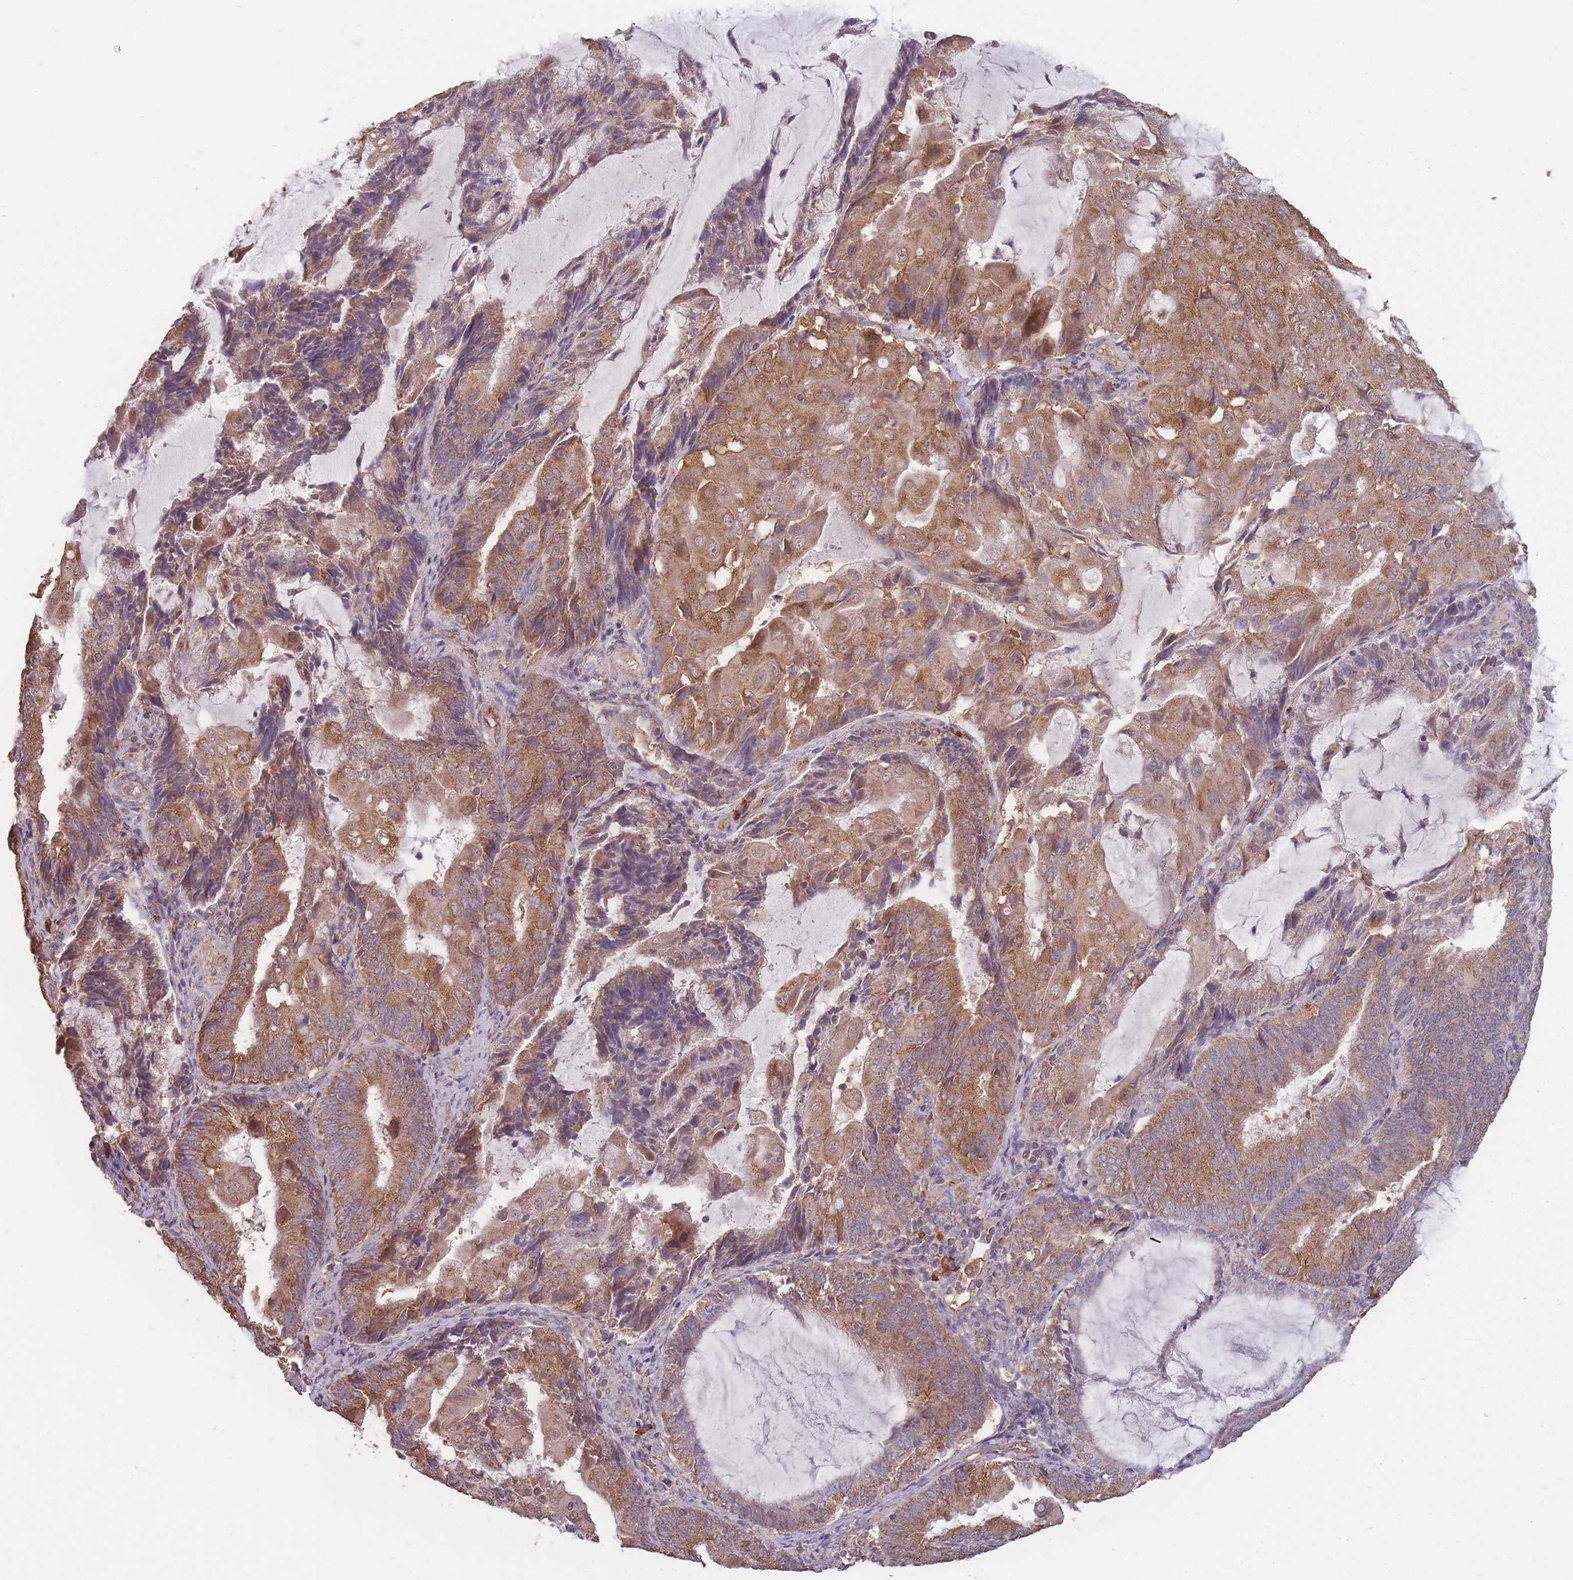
{"staining": {"intensity": "moderate", "quantity": ">75%", "location": "cytoplasmic/membranous"}, "tissue": "endometrial cancer", "cell_type": "Tumor cells", "image_type": "cancer", "snomed": [{"axis": "morphology", "description": "Adenocarcinoma, NOS"}, {"axis": "topography", "description": "Endometrium"}], "caption": "Immunohistochemistry of endometrial cancer (adenocarcinoma) displays medium levels of moderate cytoplasmic/membranous expression in approximately >75% of tumor cells.", "gene": "SANBR", "patient": {"sex": "female", "age": 81}}